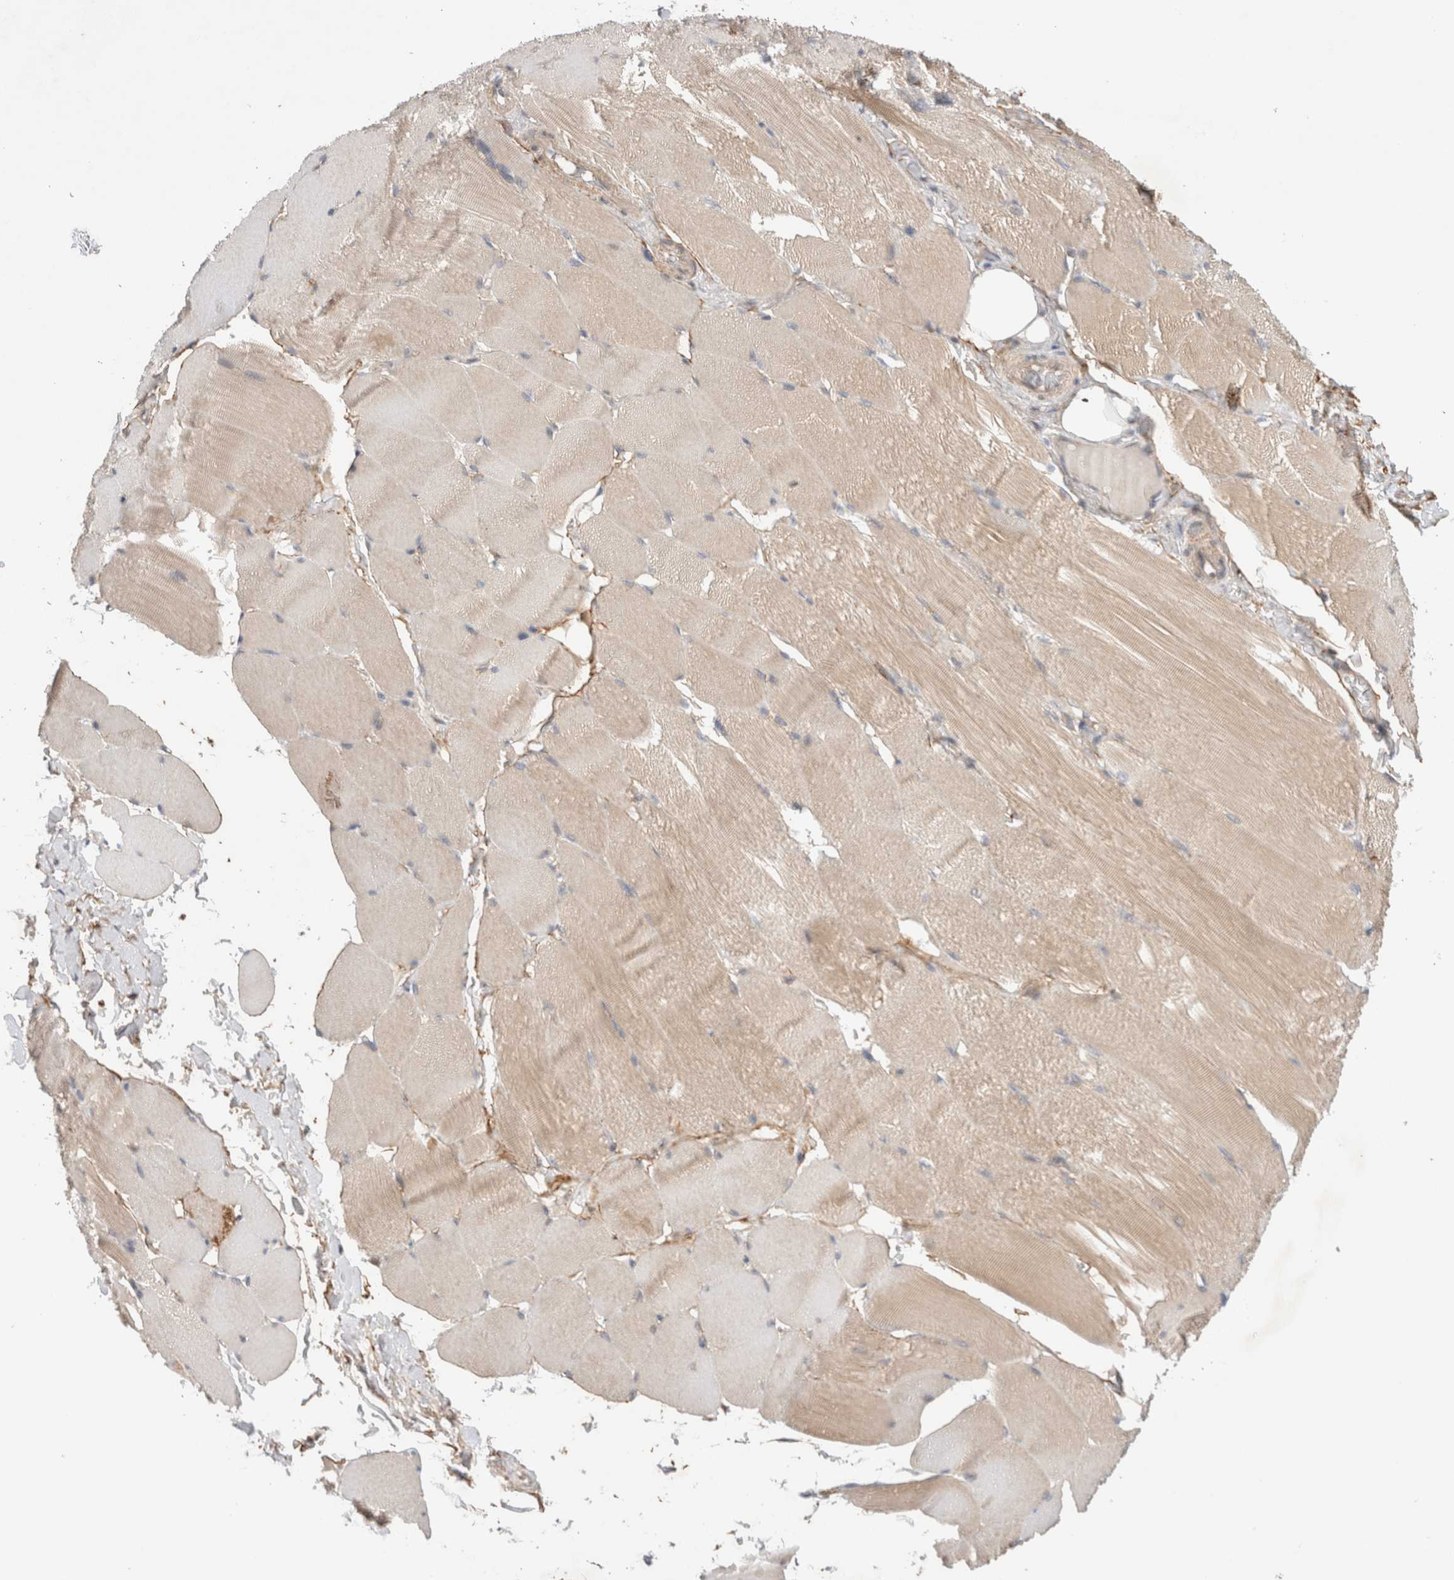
{"staining": {"intensity": "weak", "quantity": "25%-75%", "location": "cytoplasmic/membranous"}, "tissue": "skeletal muscle", "cell_type": "Myocytes", "image_type": "normal", "snomed": [{"axis": "morphology", "description": "Normal tissue, NOS"}, {"axis": "topography", "description": "Skin"}, {"axis": "topography", "description": "Skeletal muscle"}], "caption": "Immunohistochemistry staining of unremarkable skeletal muscle, which demonstrates low levels of weak cytoplasmic/membranous expression in about 25%-75% of myocytes indicating weak cytoplasmic/membranous protein expression. The staining was performed using DAB (3,3'-diaminobenzidine) (brown) for protein detection and nuclei were counterstained in hematoxylin (blue).", "gene": "GSDMB", "patient": {"sex": "male", "age": 83}}